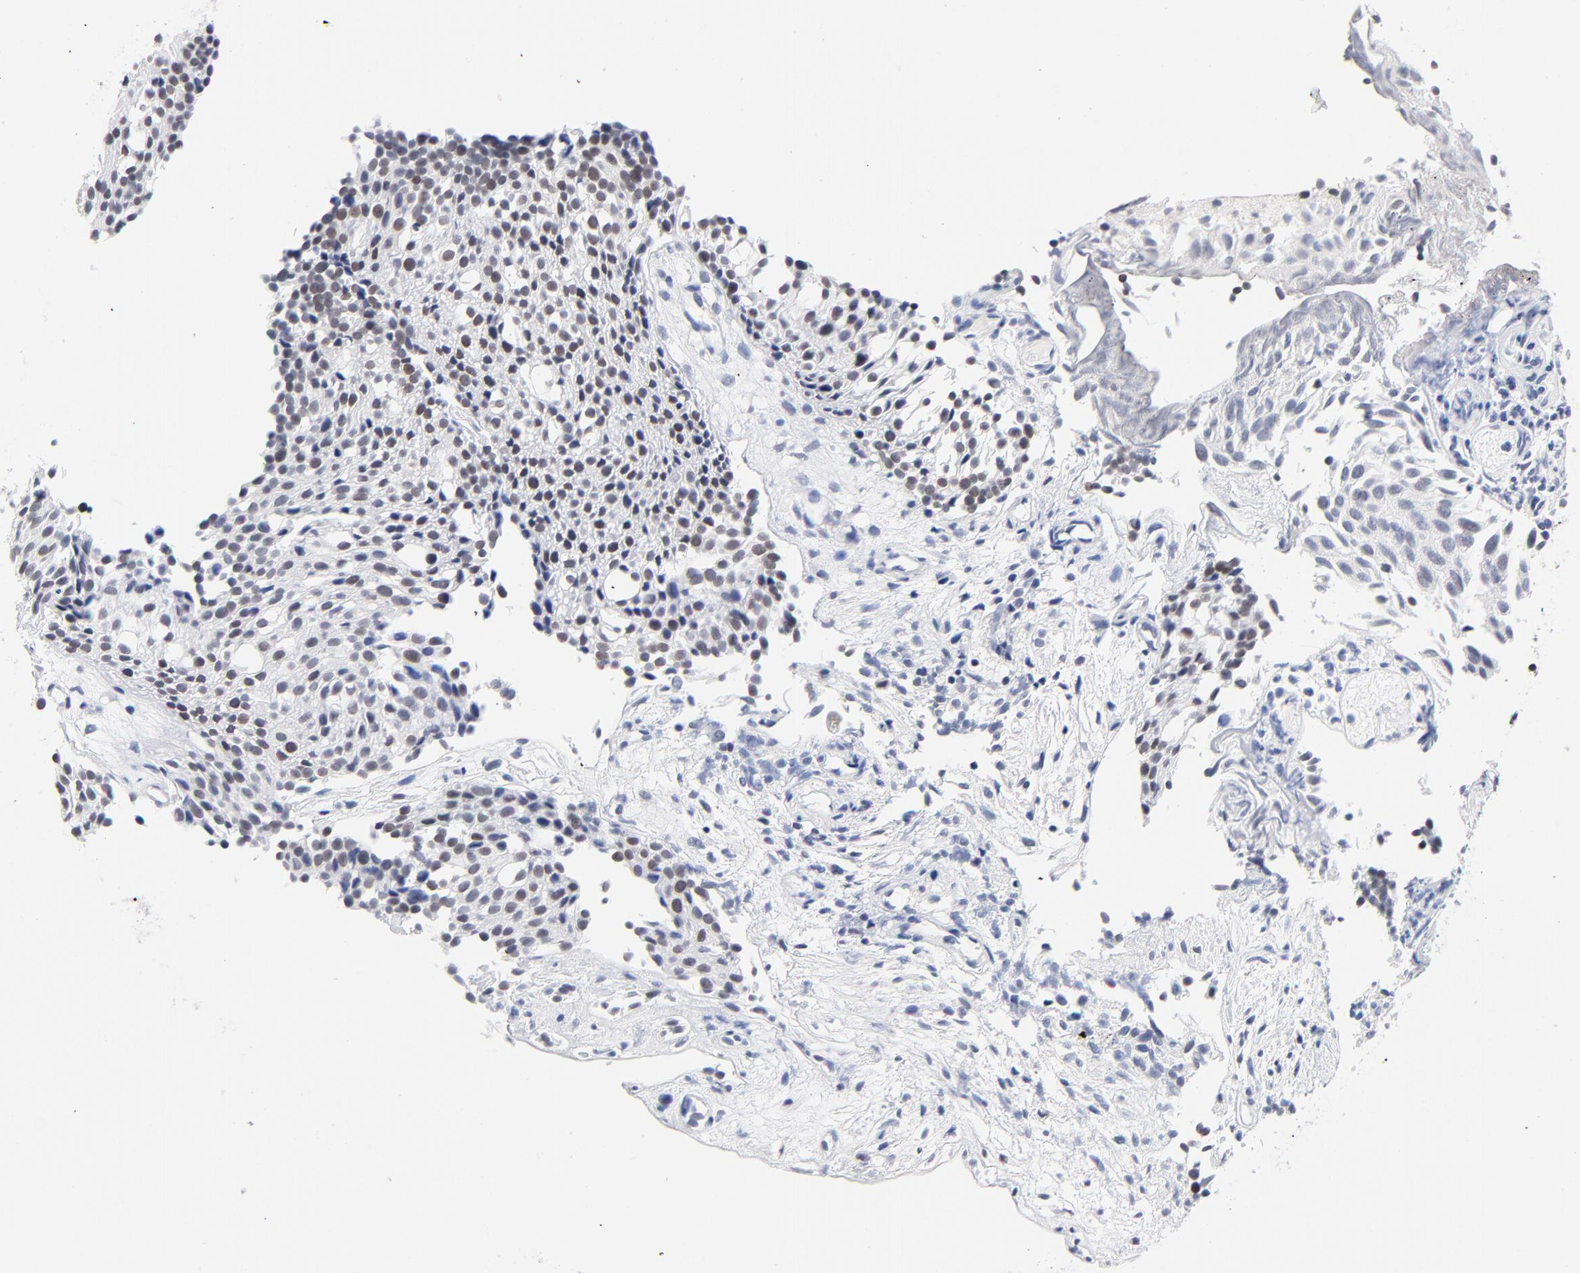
{"staining": {"intensity": "weak", "quantity": "25%-75%", "location": "nuclear"}, "tissue": "urothelial cancer", "cell_type": "Tumor cells", "image_type": "cancer", "snomed": [{"axis": "morphology", "description": "Urothelial carcinoma, Low grade"}, {"axis": "topography", "description": "Urinary bladder"}], "caption": "About 25%-75% of tumor cells in human urothelial cancer reveal weak nuclear protein positivity as visualized by brown immunohistochemical staining.", "gene": "ORC2", "patient": {"sex": "male", "age": 85}}